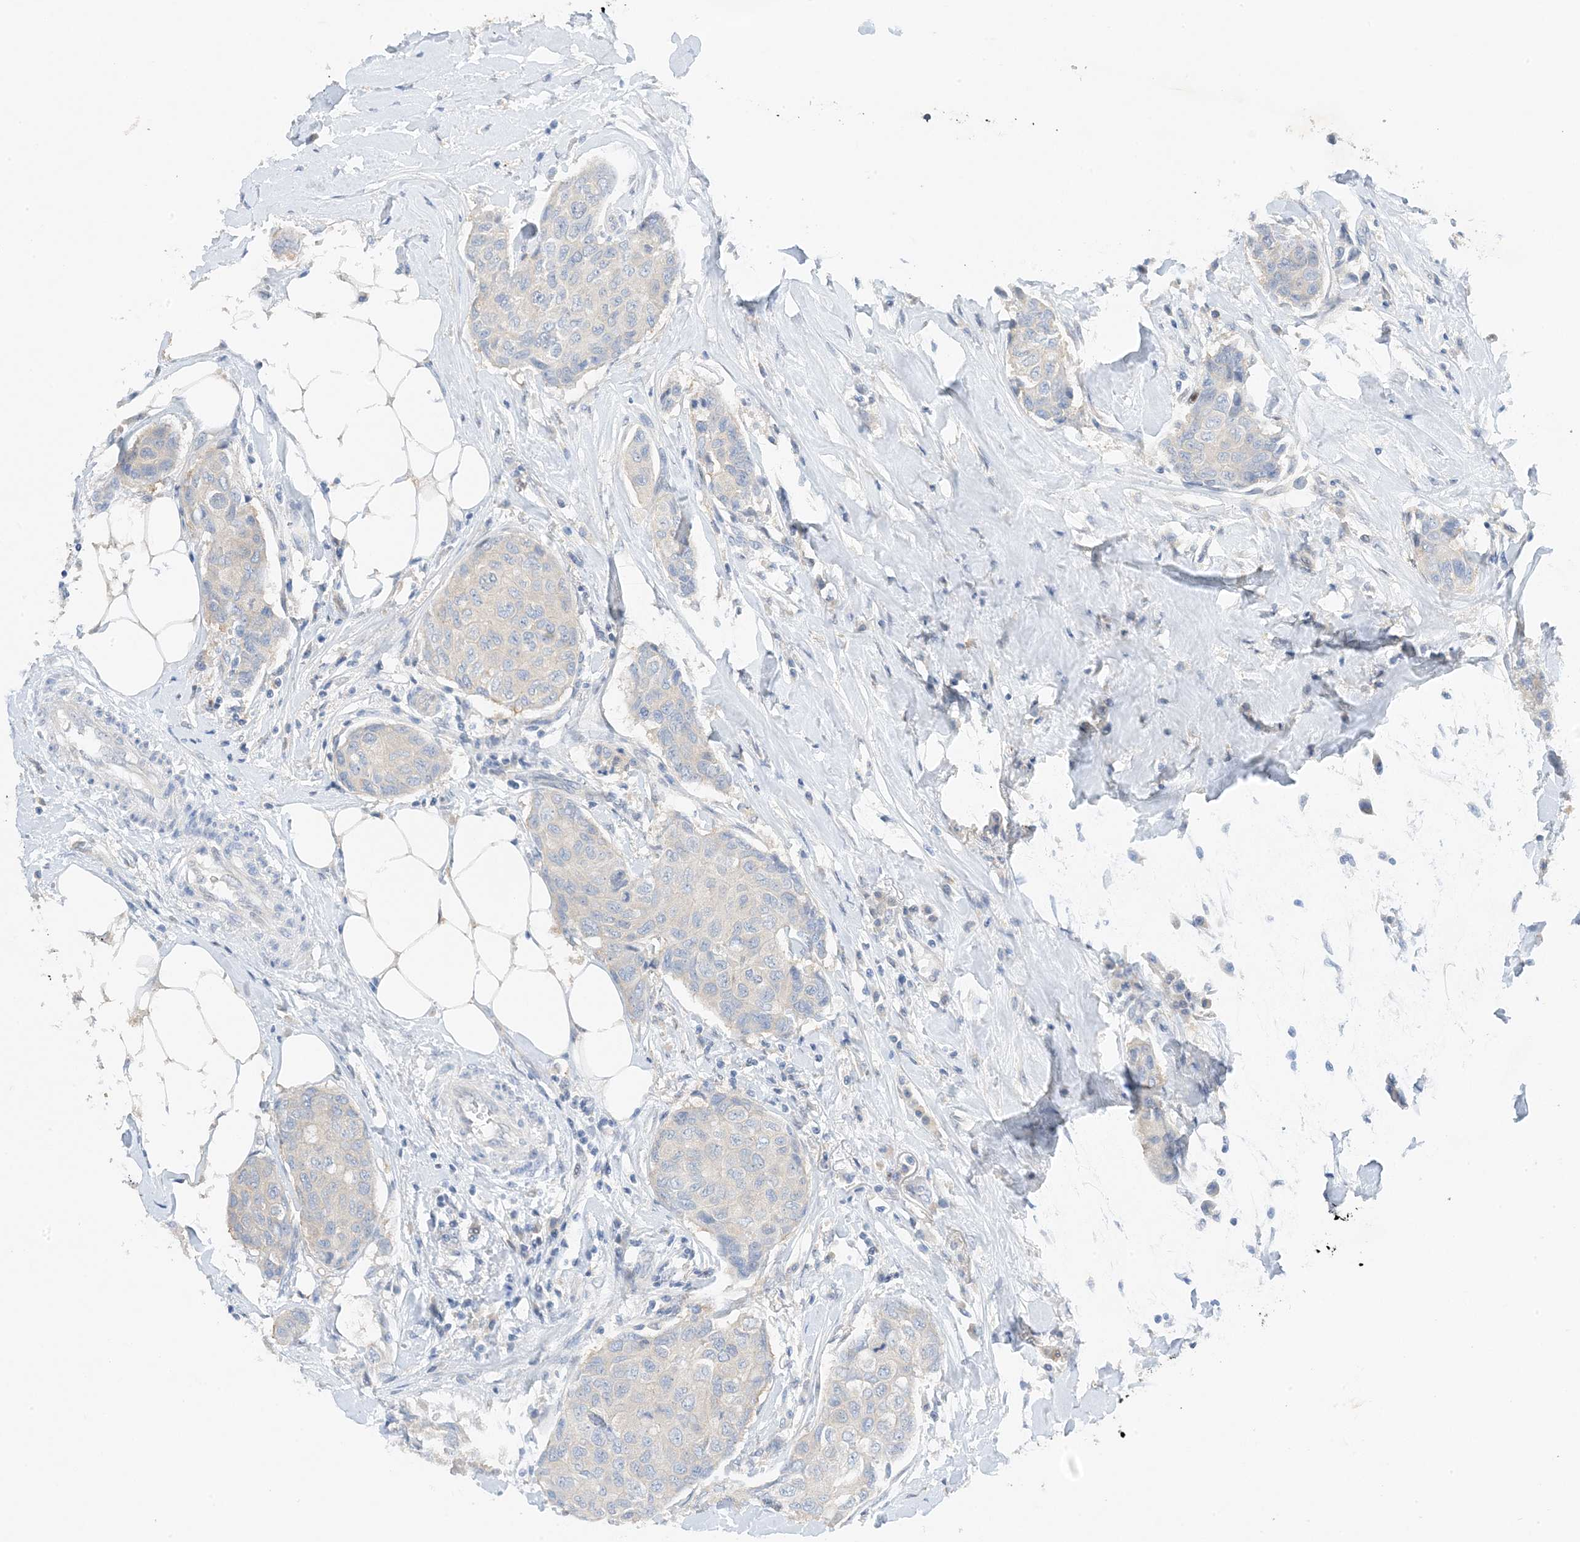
{"staining": {"intensity": "negative", "quantity": "none", "location": "none"}, "tissue": "breast cancer", "cell_type": "Tumor cells", "image_type": "cancer", "snomed": [{"axis": "morphology", "description": "Duct carcinoma"}, {"axis": "topography", "description": "Breast"}], "caption": "Breast cancer (intraductal carcinoma) stained for a protein using immunohistochemistry (IHC) demonstrates no positivity tumor cells.", "gene": "KIFBP", "patient": {"sex": "female", "age": 80}}